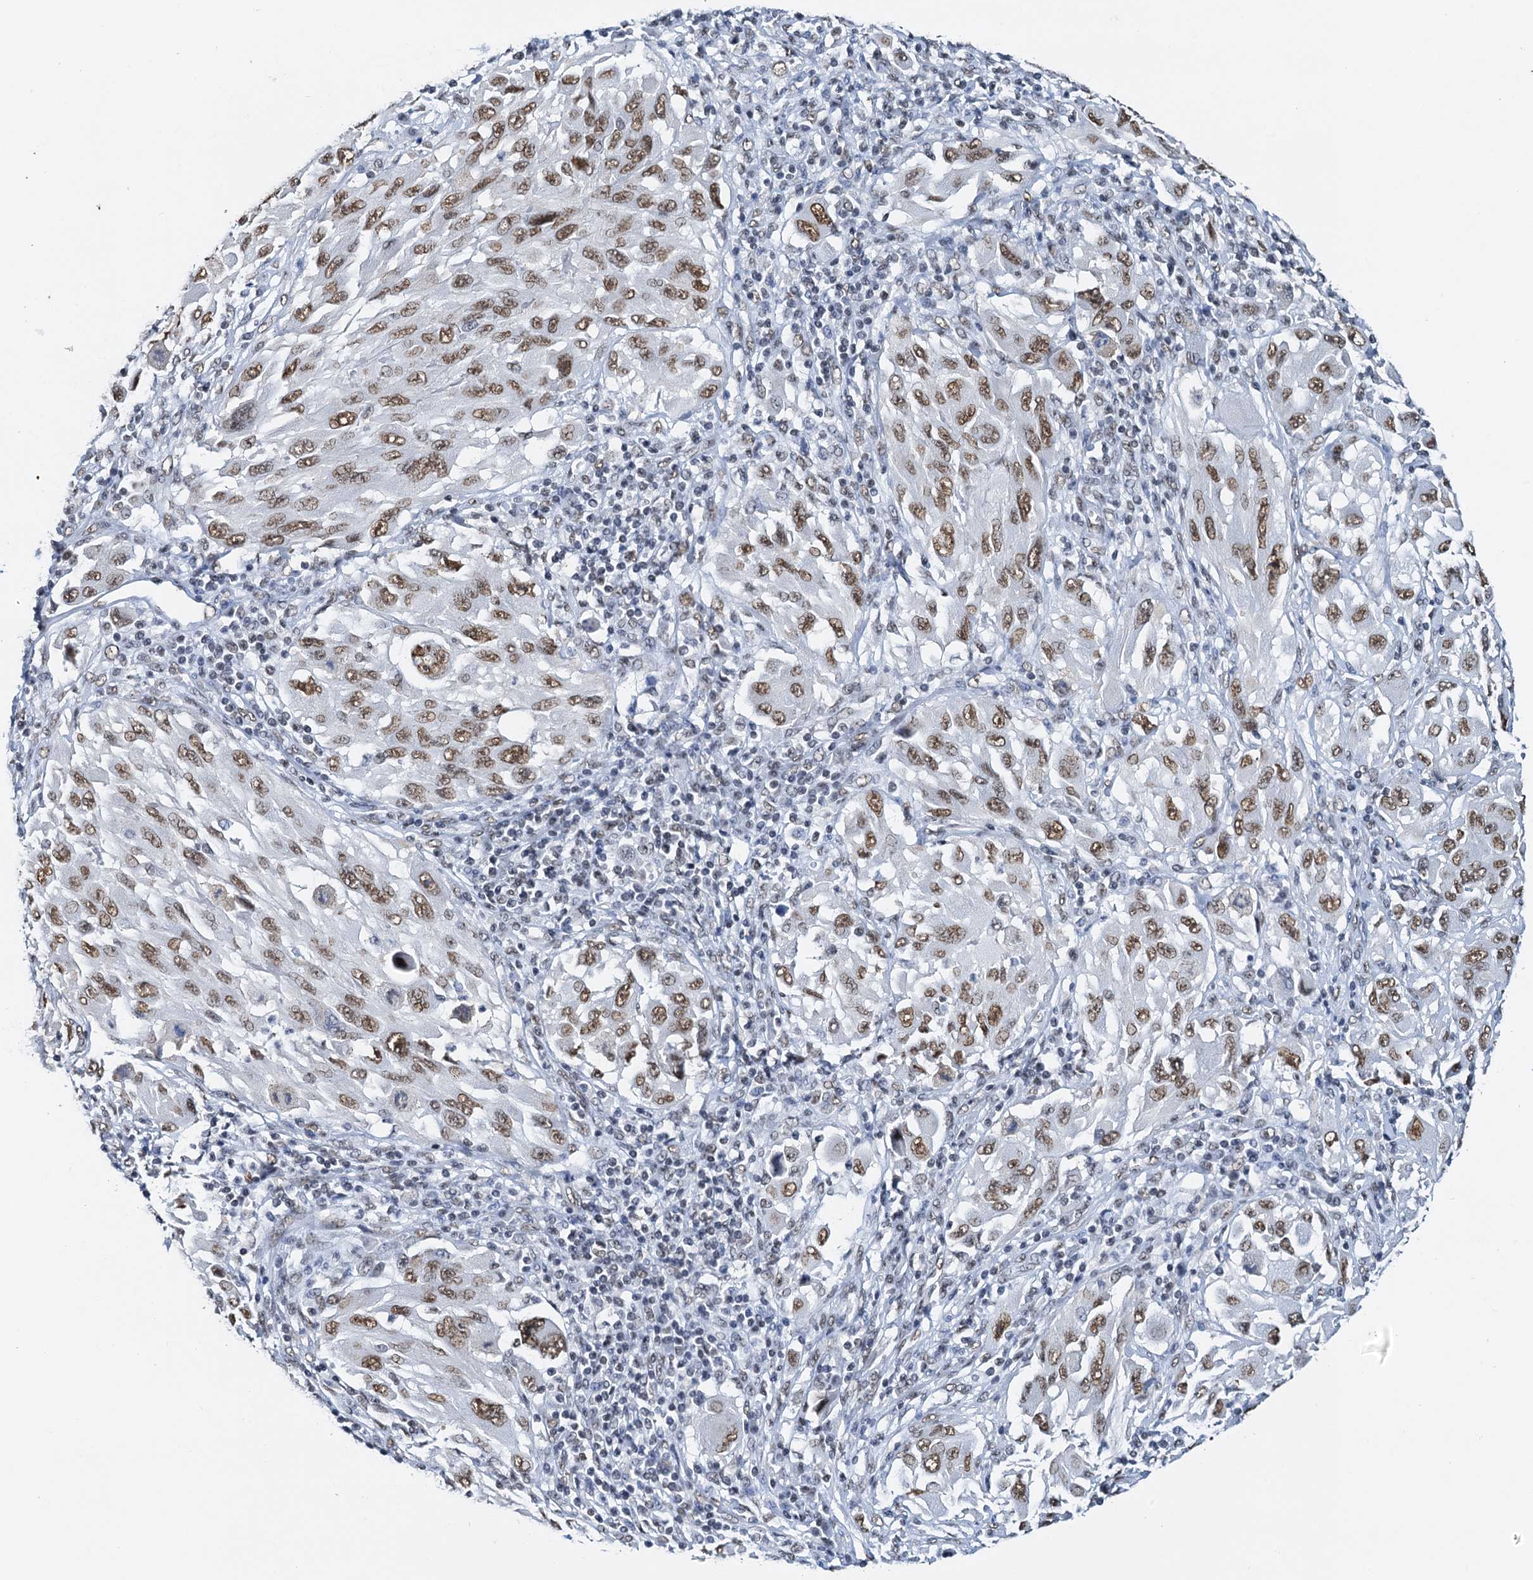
{"staining": {"intensity": "moderate", "quantity": ">75%", "location": "nuclear"}, "tissue": "melanoma", "cell_type": "Tumor cells", "image_type": "cancer", "snomed": [{"axis": "morphology", "description": "Malignant melanoma, NOS"}, {"axis": "topography", "description": "Skin"}], "caption": "Immunohistochemistry (IHC) of malignant melanoma displays medium levels of moderate nuclear positivity in approximately >75% of tumor cells. (DAB IHC, brown staining for protein, blue staining for nuclei).", "gene": "SLTM", "patient": {"sex": "female", "age": 91}}